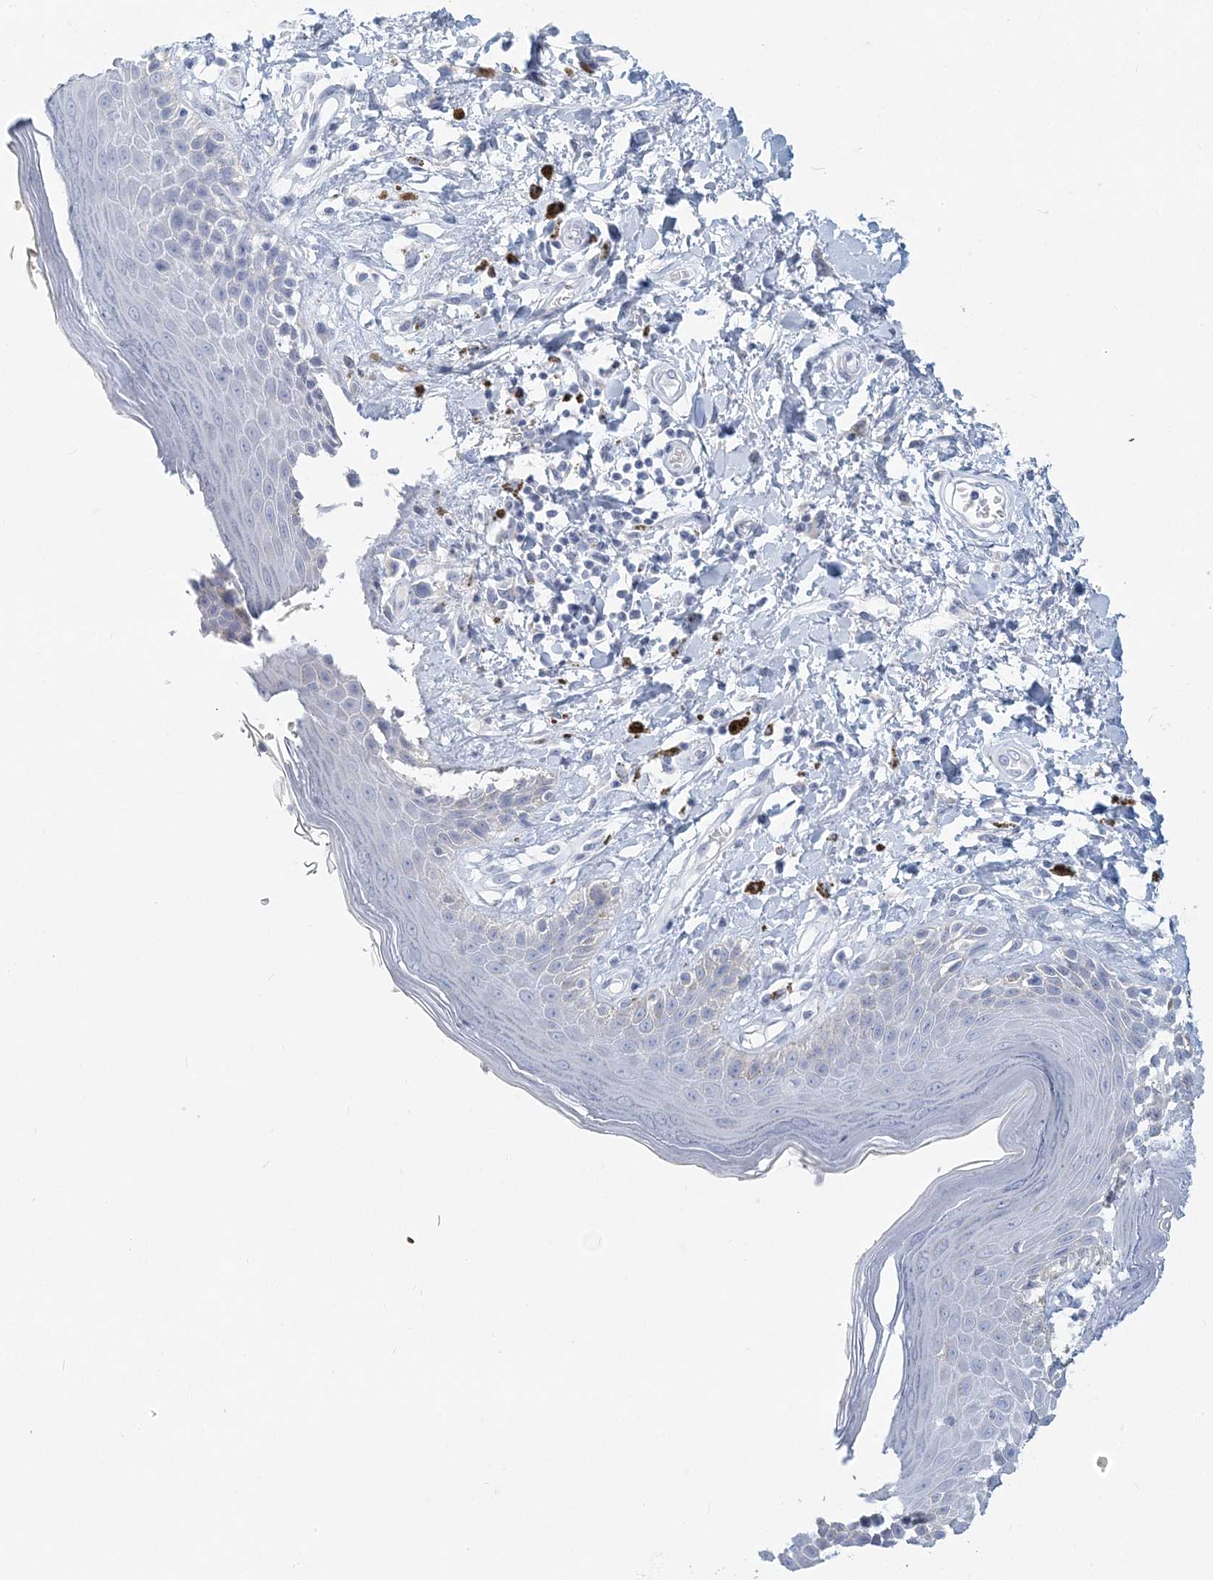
{"staining": {"intensity": "negative", "quantity": "none", "location": "none"}, "tissue": "skin", "cell_type": "Epidermal cells", "image_type": "normal", "snomed": [{"axis": "morphology", "description": "Normal tissue, NOS"}, {"axis": "topography", "description": "Anal"}], "caption": "Skin stained for a protein using IHC exhibits no staining epidermal cells.", "gene": "CSN1S1", "patient": {"sex": "female", "age": 78}}